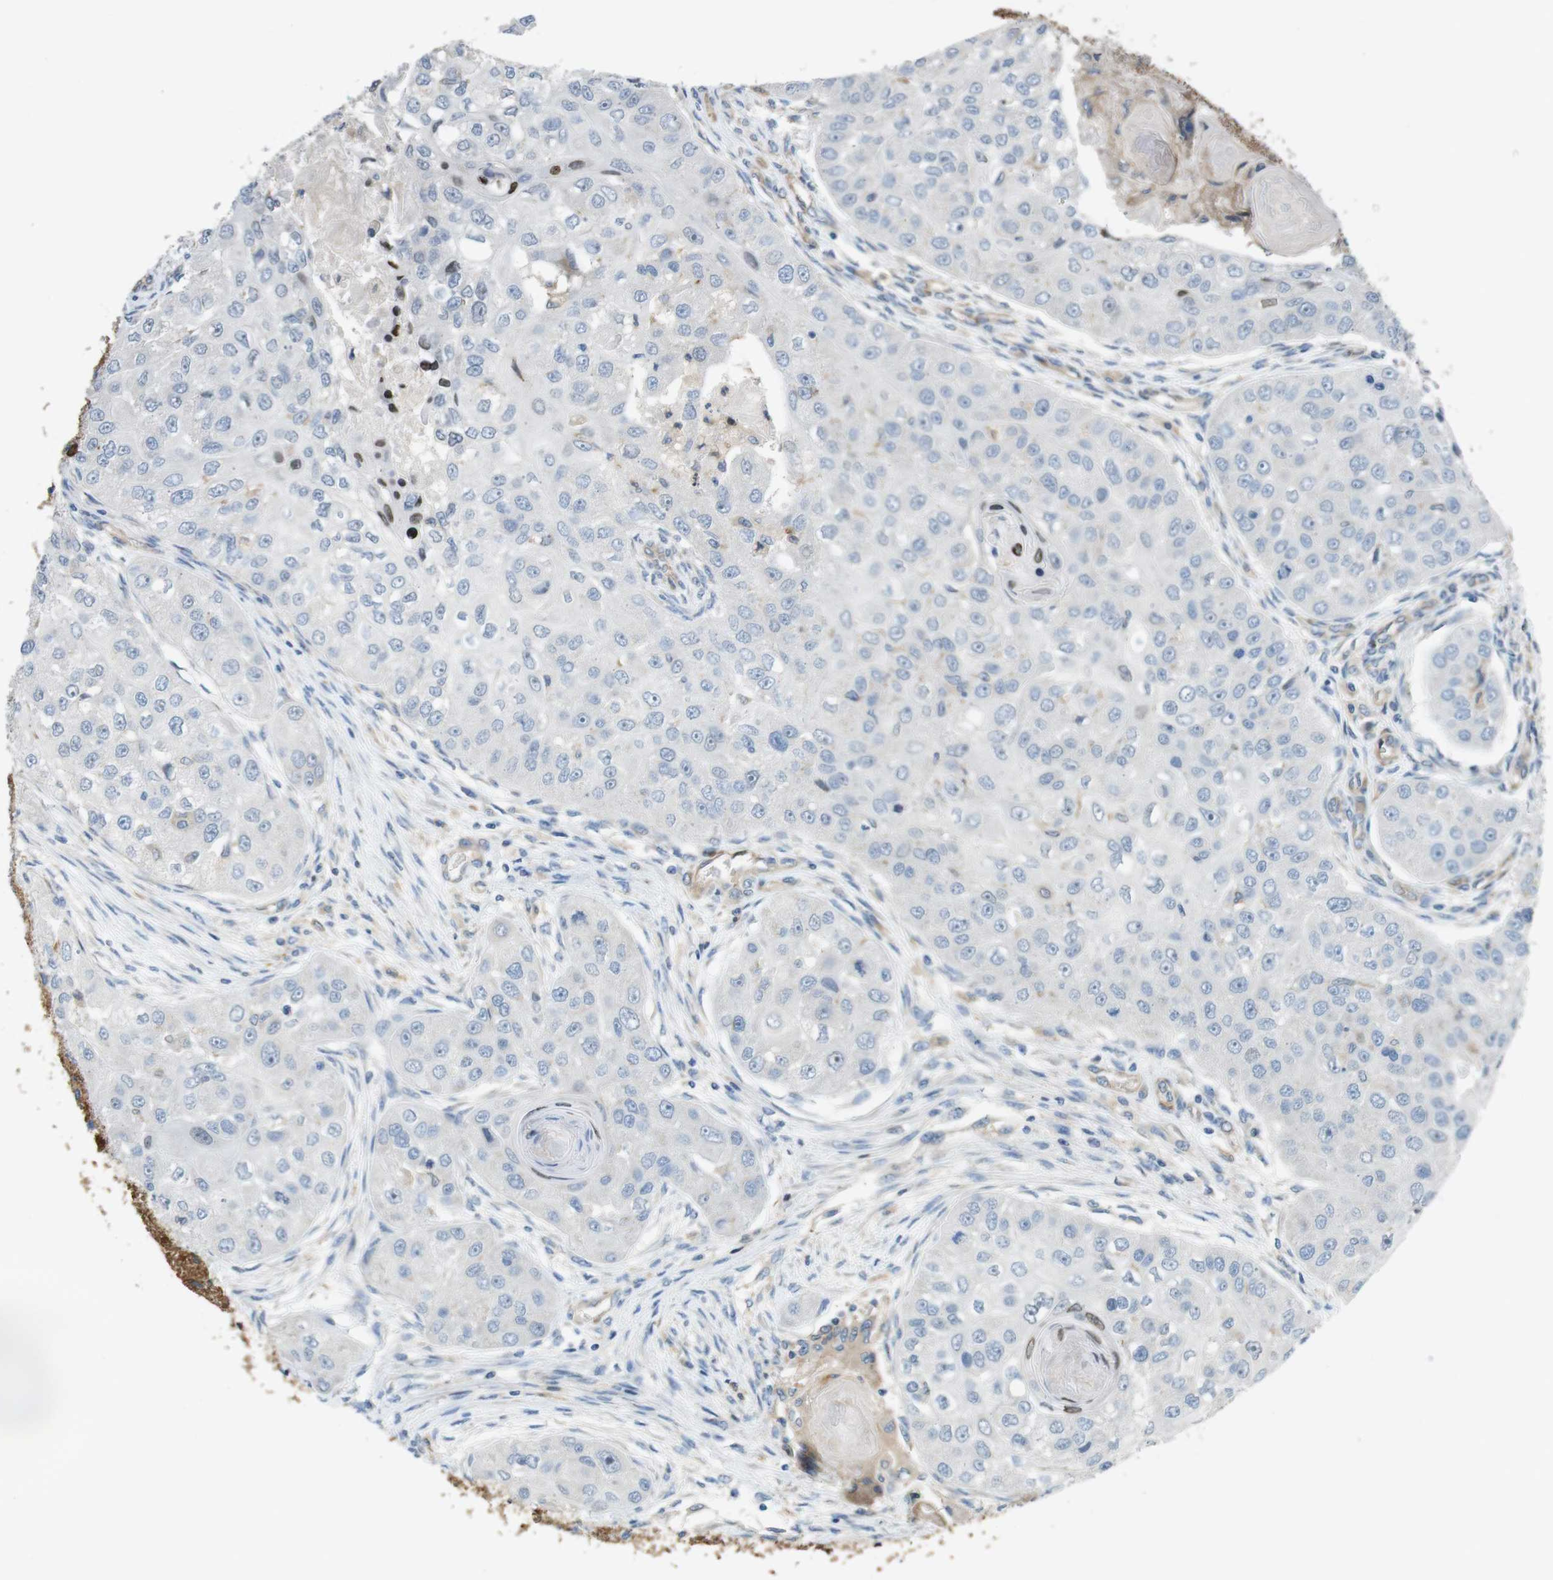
{"staining": {"intensity": "negative", "quantity": "none", "location": "none"}, "tissue": "head and neck cancer", "cell_type": "Tumor cells", "image_type": "cancer", "snomed": [{"axis": "morphology", "description": "Normal tissue, NOS"}, {"axis": "morphology", "description": "Squamous cell carcinoma, NOS"}, {"axis": "topography", "description": "Skeletal muscle"}, {"axis": "topography", "description": "Head-Neck"}], "caption": "Head and neck cancer was stained to show a protein in brown. There is no significant staining in tumor cells.", "gene": "PCDH10", "patient": {"sex": "male", "age": 51}}